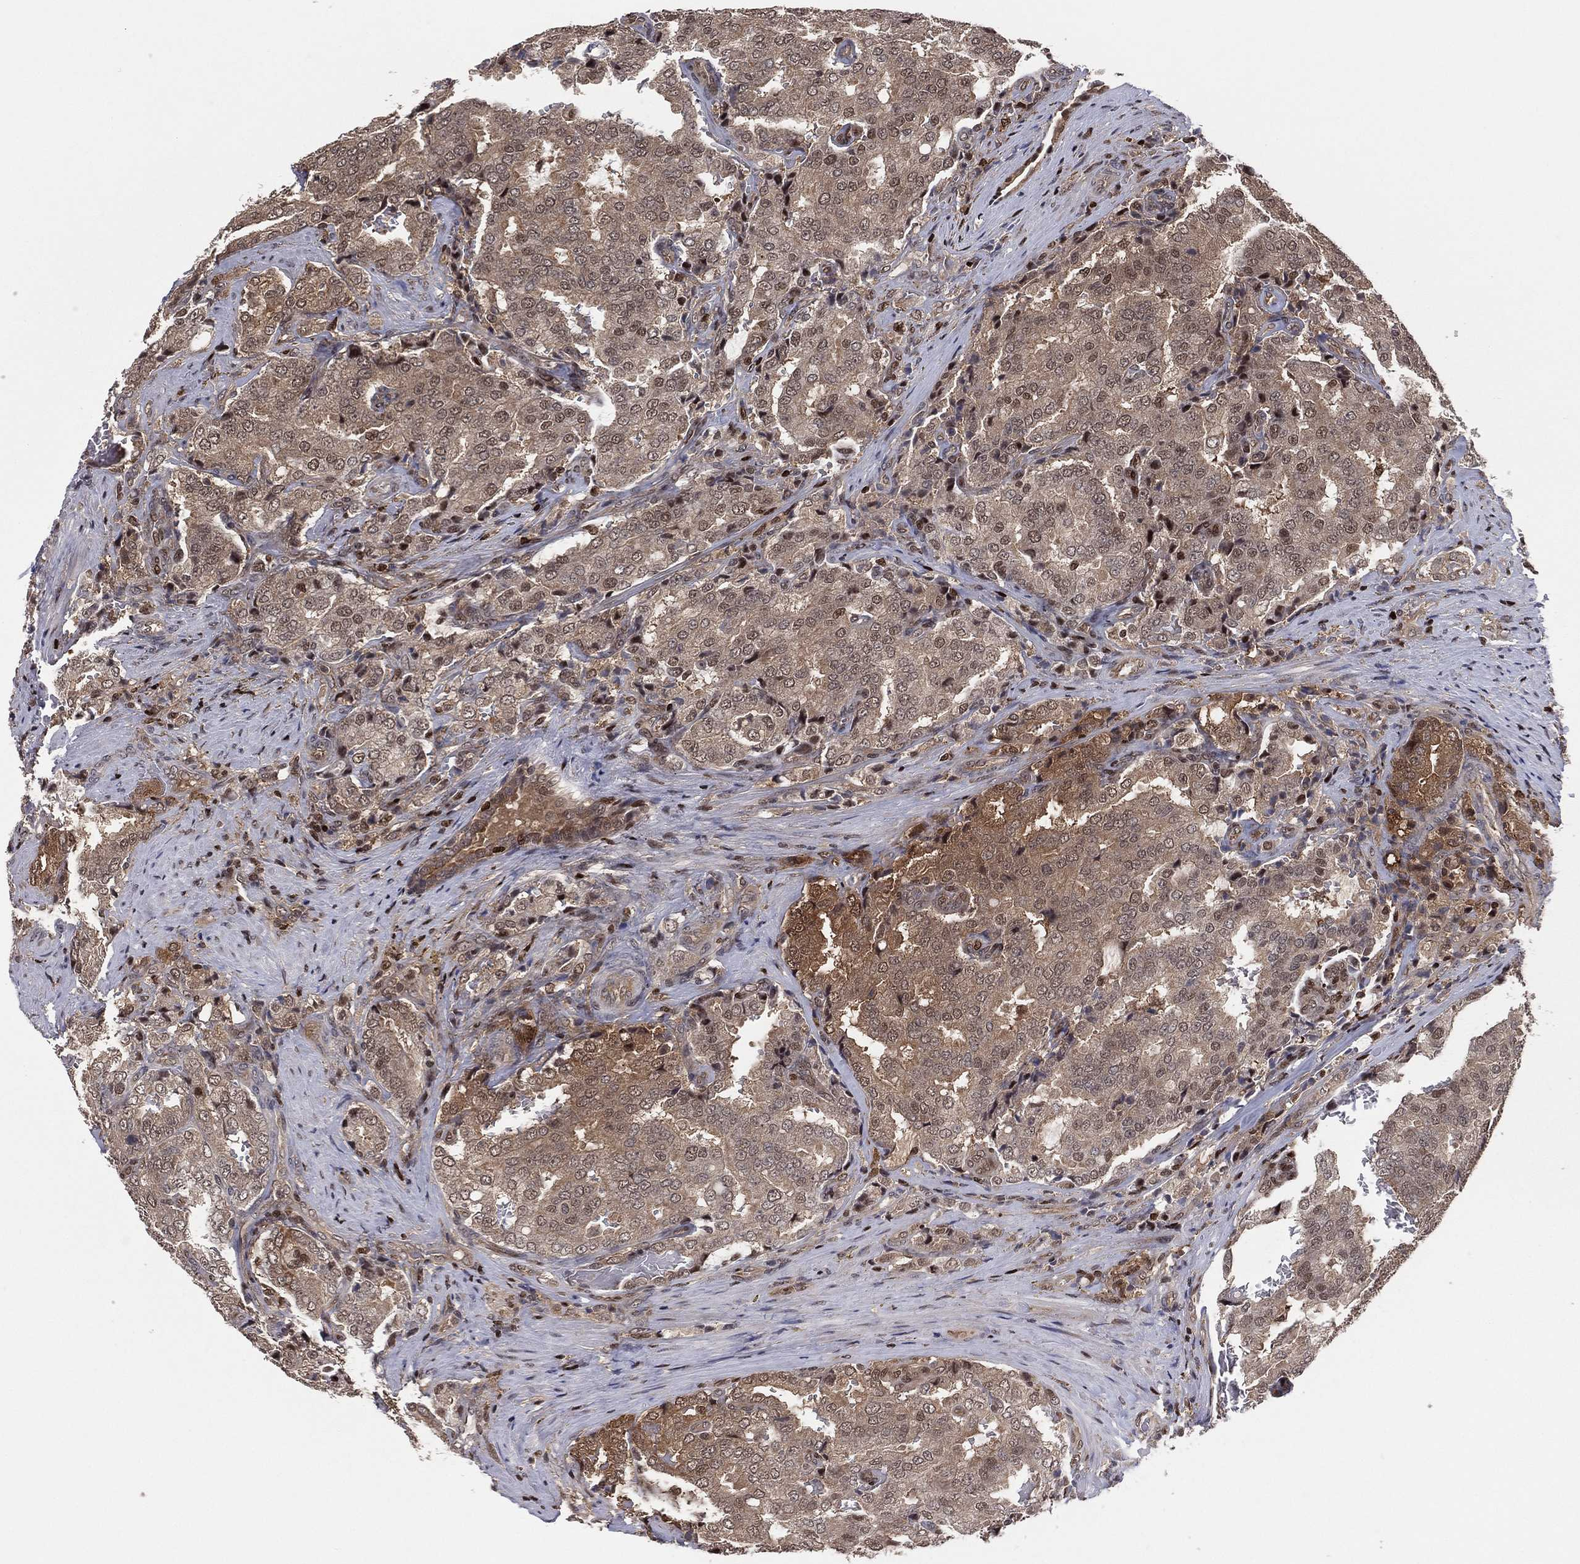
{"staining": {"intensity": "moderate", "quantity": ">75%", "location": "cytoplasmic/membranous"}, "tissue": "prostate cancer", "cell_type": "Tumor cells", "image_type": "cancer", "snomed": [{"axis": "morphology", "description": "Adenocarcinoma, NOS"}, {"axis": "topography", "description": "Prostate"}], "caption": "Moderate cytoplasmic/membranous expression is identified in approximately >75% of tumor cells in adenocarcinoma (prostate).", "gene": "PSMA1", "patient": {"sex": "male", "age": 65}}